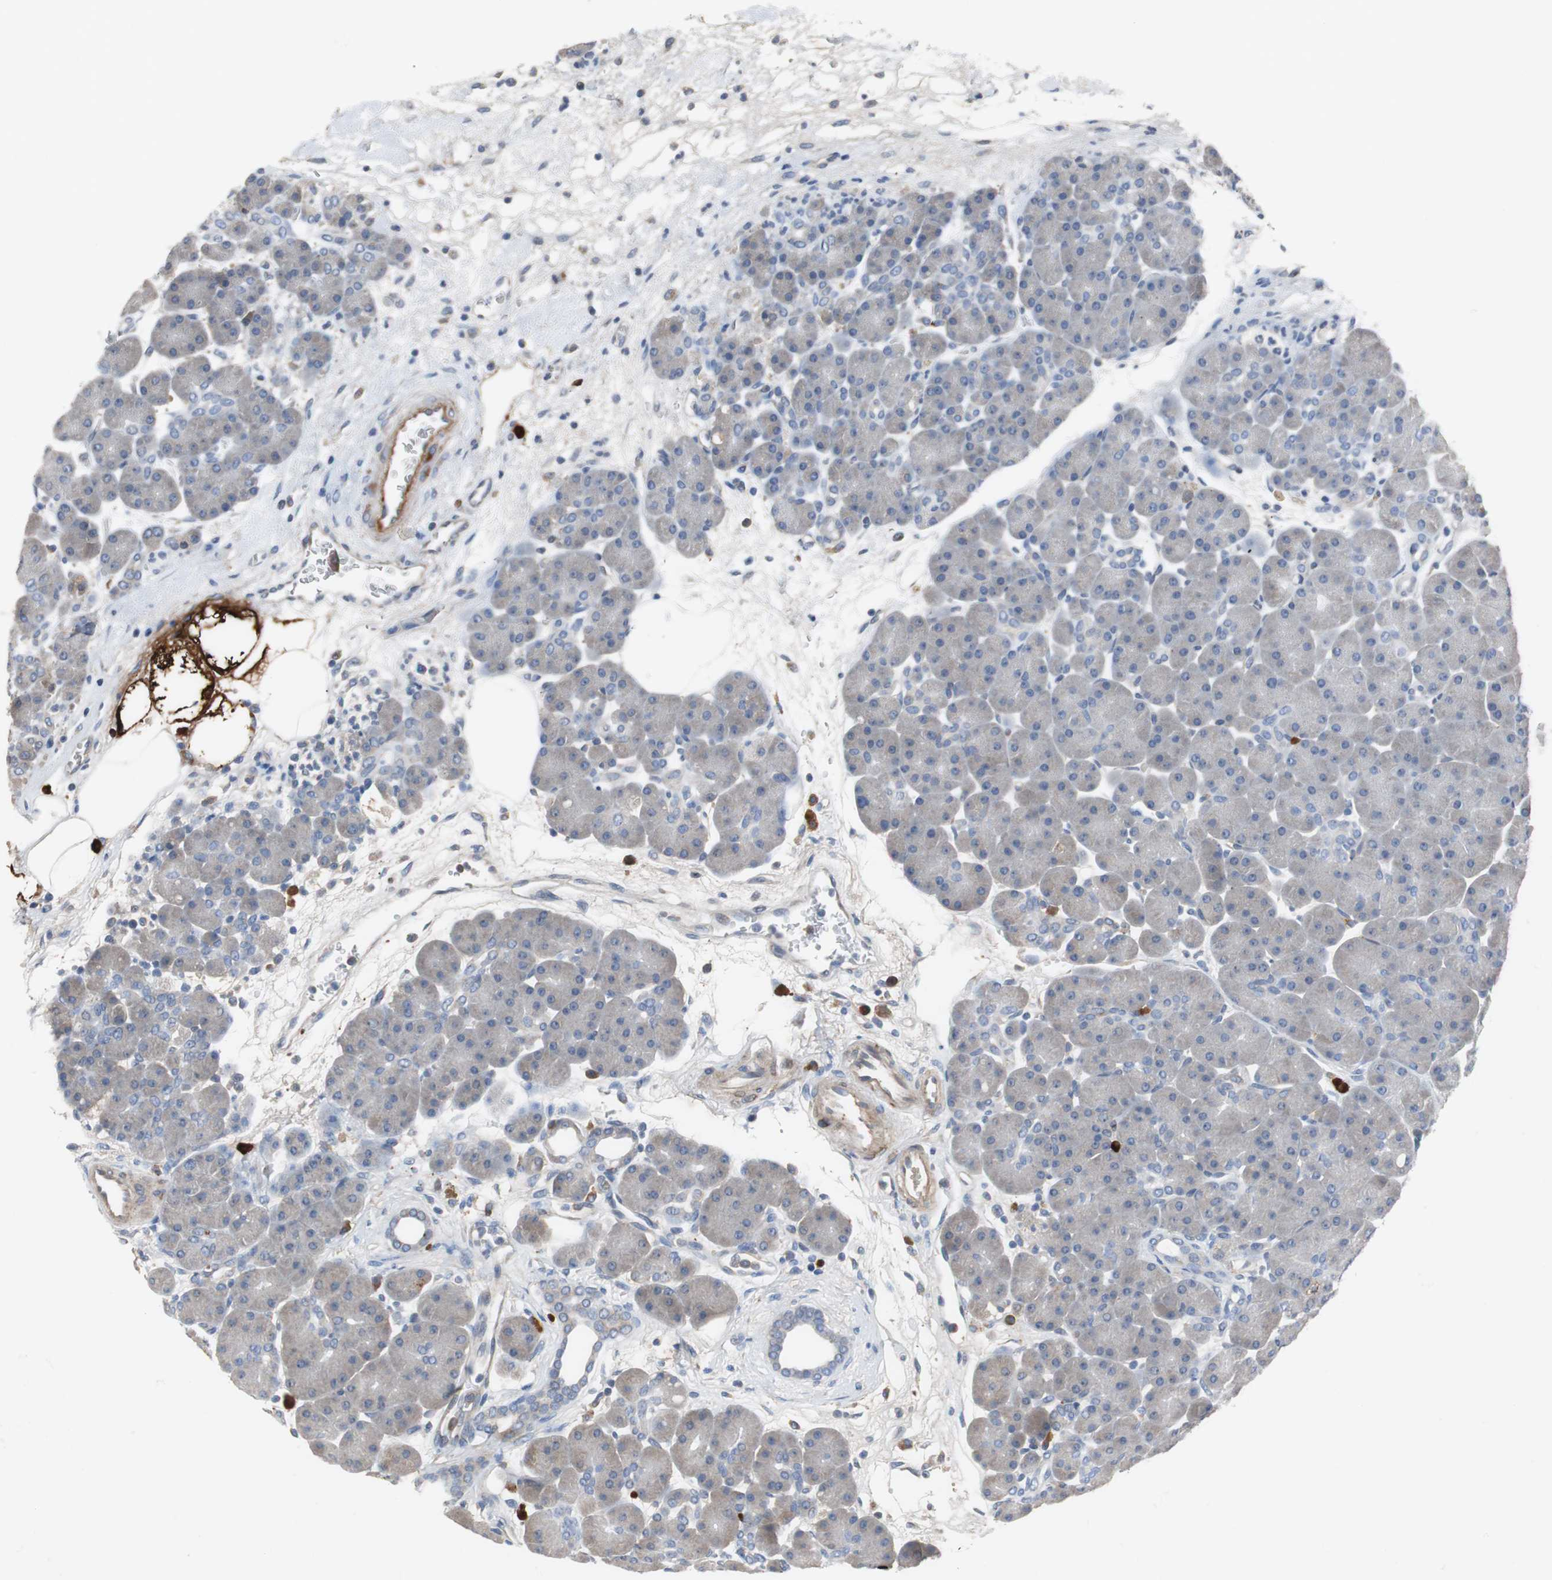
{"staining": {"intensity": "negative", "quantity": "none", "location": "none"}, "tissue": "pancreas", "cell_type": "Exocrine glandular cells", "image_type": "normal", "snomed": [{"axis": "morphology", "description": "Normal tissue, NOS"}, {"axis": "topography", "description": "Pancreas"}], "caption": "This is an immunohistochemistry (IHC) micrograph of unremarkable human pancreas. There is no staining in exocrine glandular cells.", "gene": "SORT1", "patient": {"sex": "male", "age": 66}}